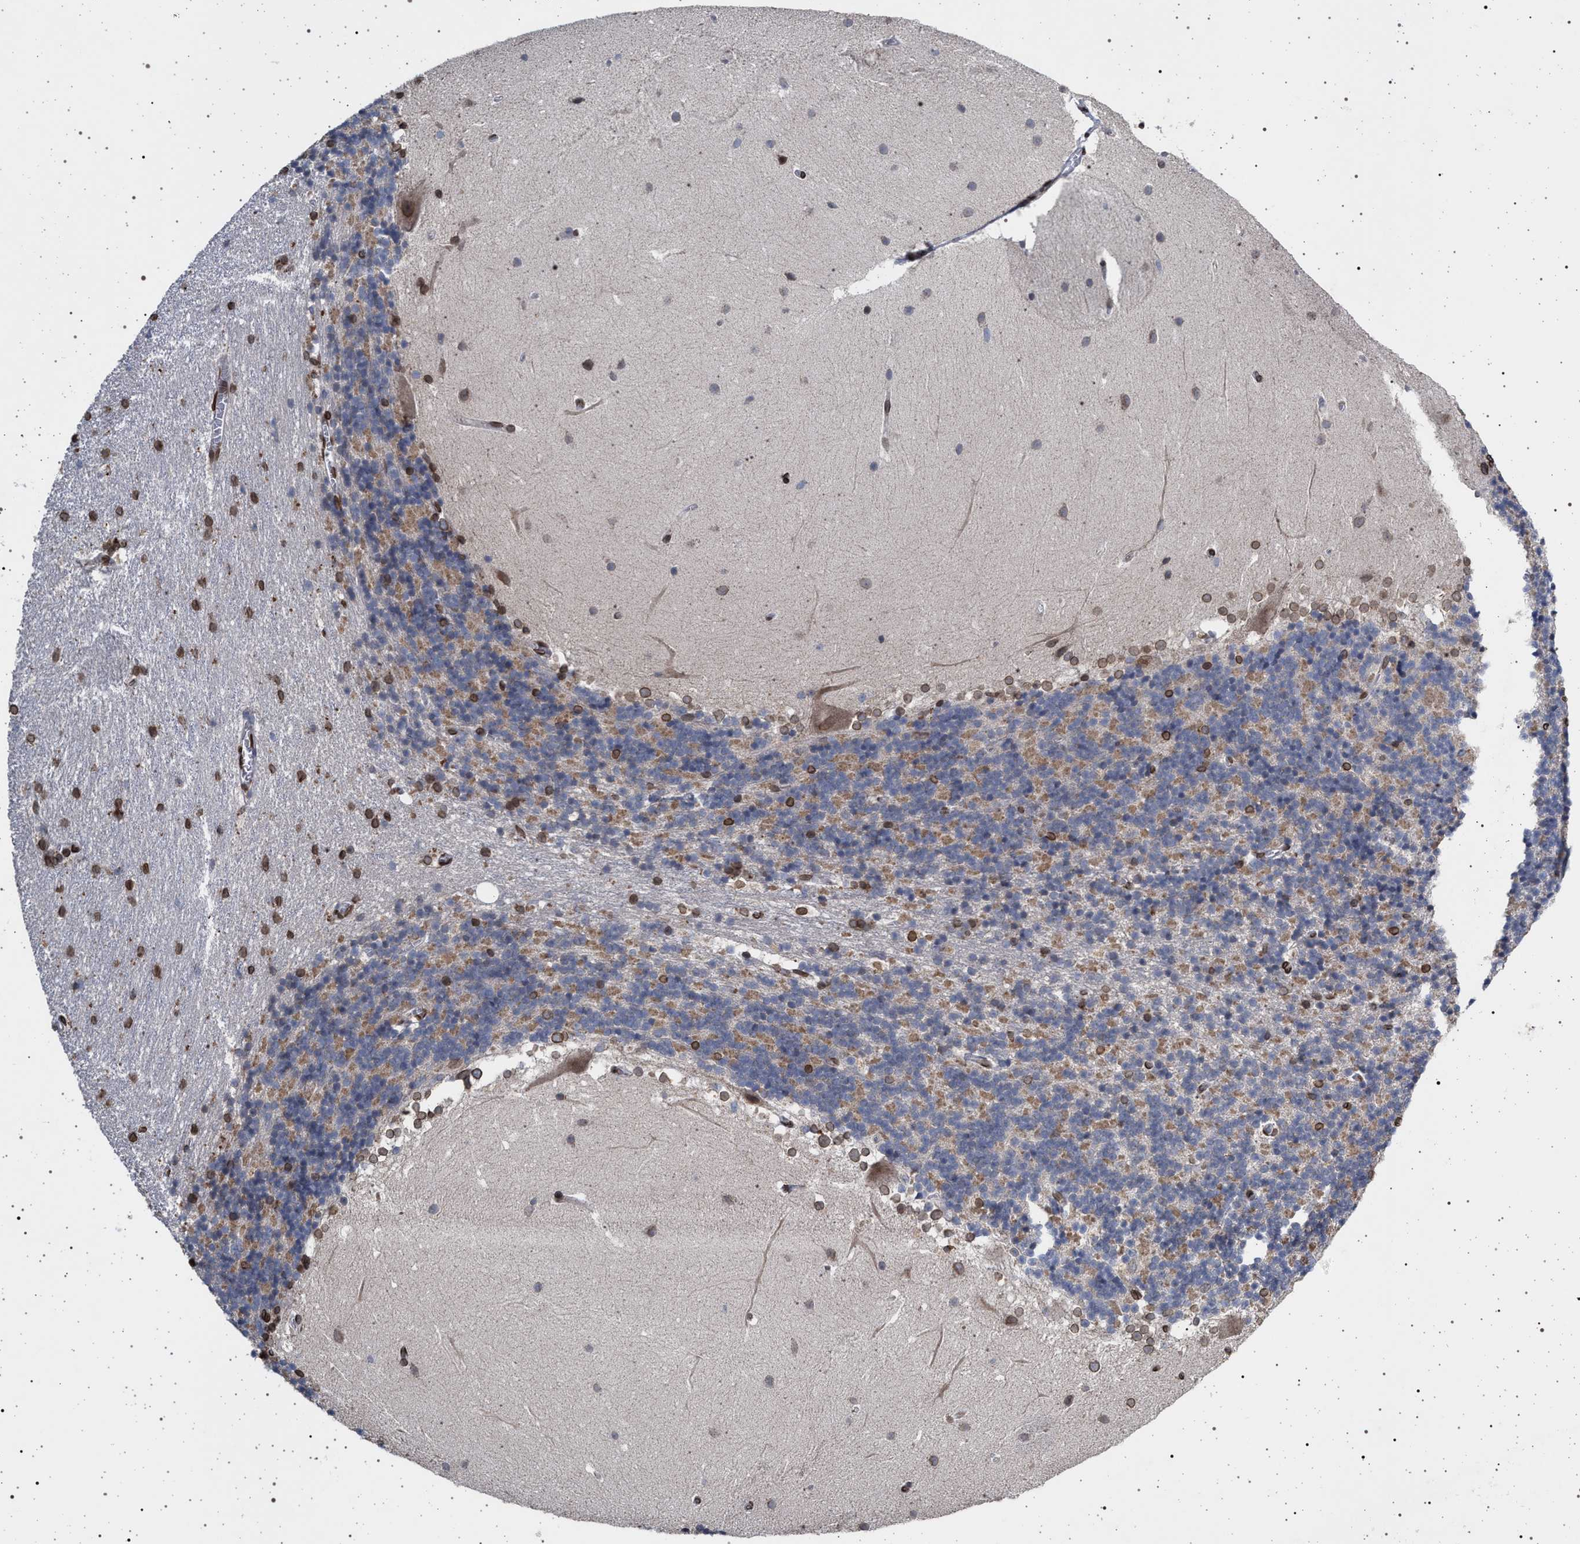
{"staining": {"intensity": "moderate", "quantity": "<25%", "location": "cytoplasmic/membranous"}, "tissue": "cerebellum", "cell_type": "Cells in granular layer", "image_type": "normal", "snomed": [{"axis": "morphology", "description": "Normal tissue, NOS"}, {"axis": "topography", "description": "Cerebellum"}], "caption": "The immunohistochemical stain highlights moderate cytoplasmic/membranous staining in cells in granular layer of benign cerebellum. Nuclei are stained in blue.", "gene": "ING2", "patient": {"sex": "female", "age": 19}}